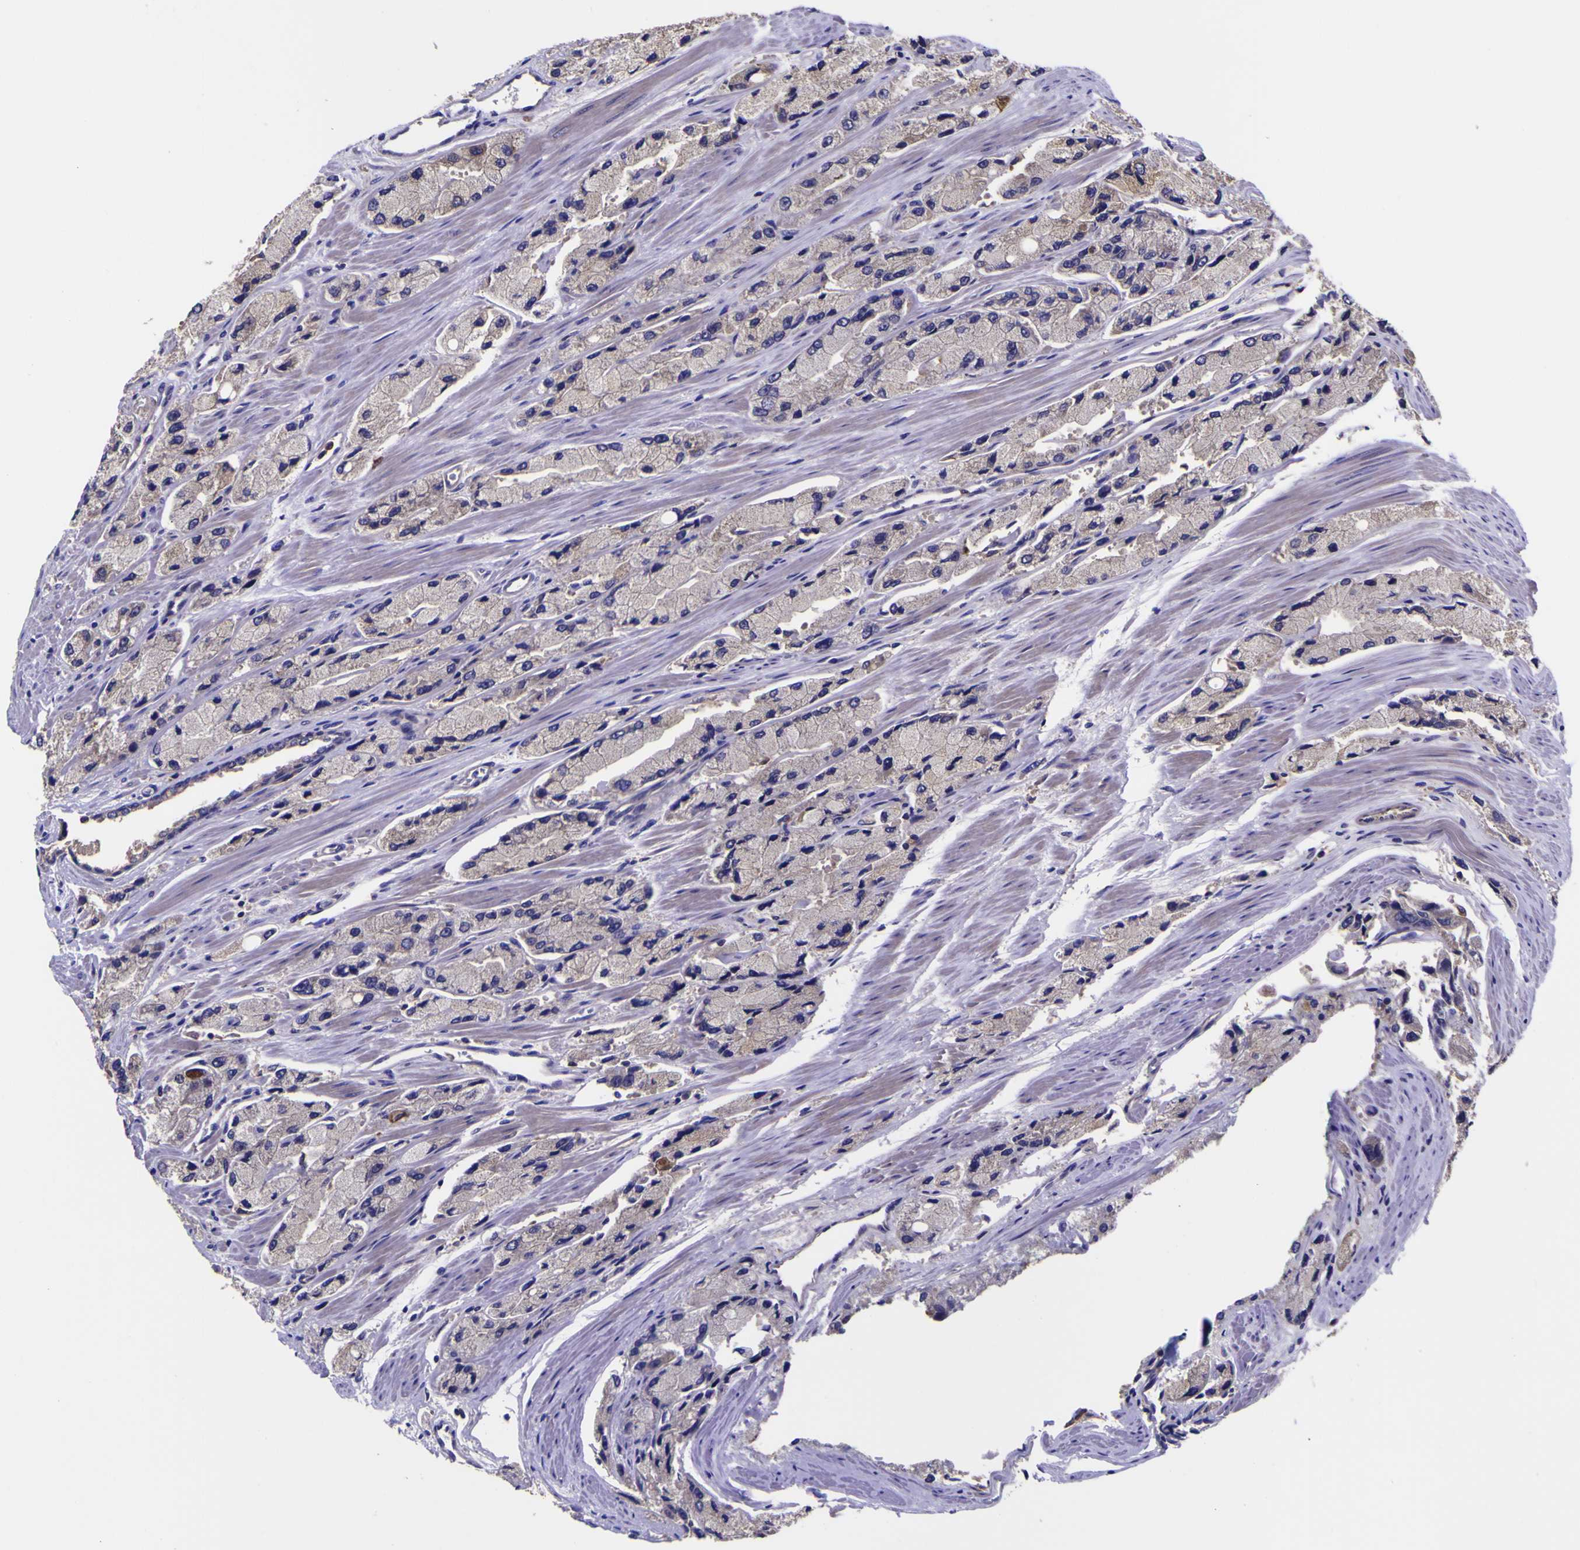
{"staining": {"intensity": "negative", "quantity": "none", "location": "none"}, "tissue": "prostate cancer", "cell_type": "Tumor cells", "image_type": "cancer", "snomed": [{"axis": "morphology", "description": "Adenocarcinoma, High grade"}, {"axis": "topography", "description": "Prostate"}], "caption": "This is an immunohistochemistry (IHC) histopathology image of human prostate cancer (adenocarcinoma (high-grade)). There is no staining in tumor cells.", "gene": "MAPK14", "patient": {"sex": "male", "age": 58}}